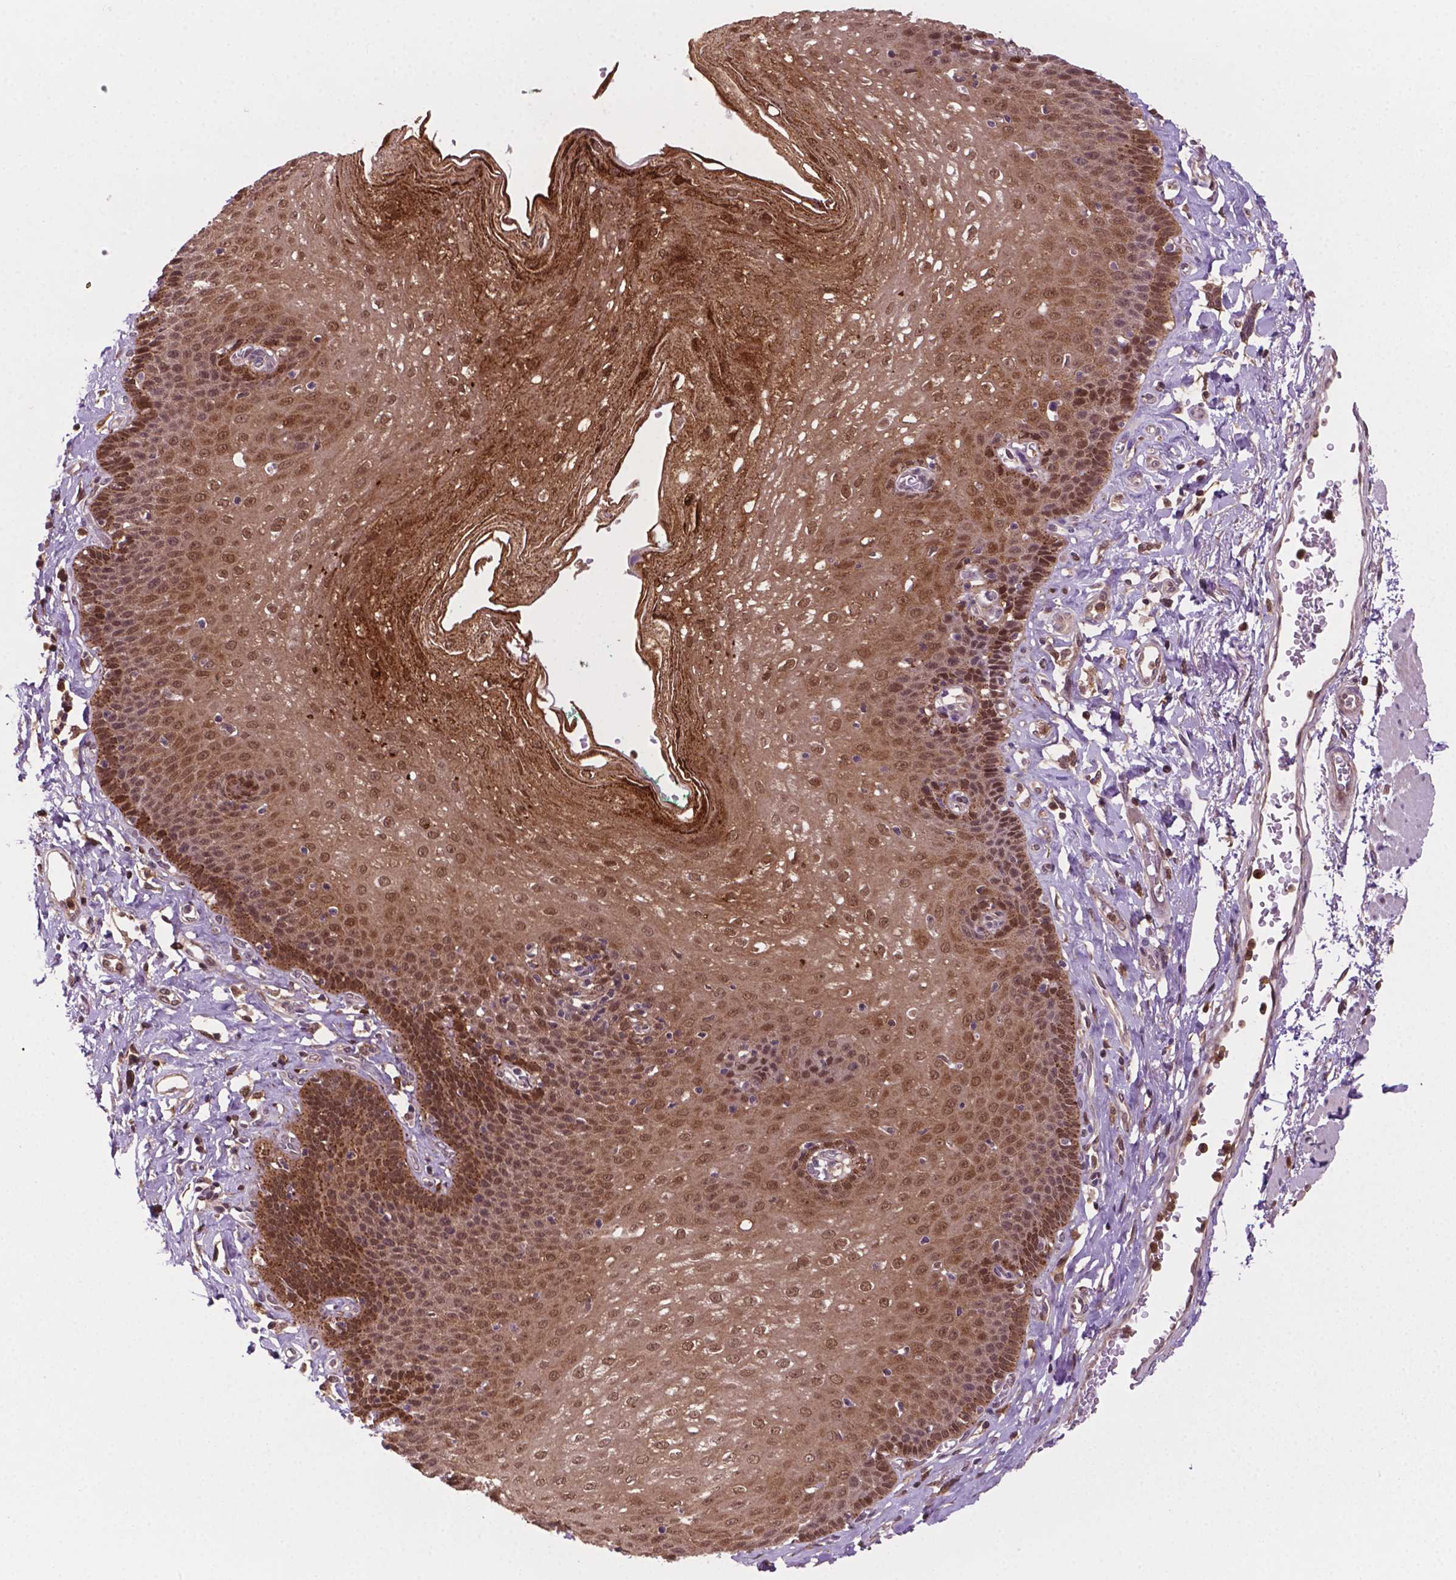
{"staining": {"intensity": "moderate", "quantity": ">75%", "location": "cytoplasmic/membranous,nuclear"}, "tissue": "esophagus", "cell_type": "Squamous epithelial cells", "image_type": "normal", "snomed": [{"axis": "morphology", "description": "Normal tissue, NOS"}, {"axis": "topography", "description": "Esophagus"}], "caption": "A high-resolution histopathology image shows immunohistochemistry (IHC) staining of benign esophagus, which reveals moderate cytoplasmic/membranous,nuclear staining in about >75% of squamous epithelial cells.", "gene": "PLIN3", "patient": {"sex": "female", "age": 81}}